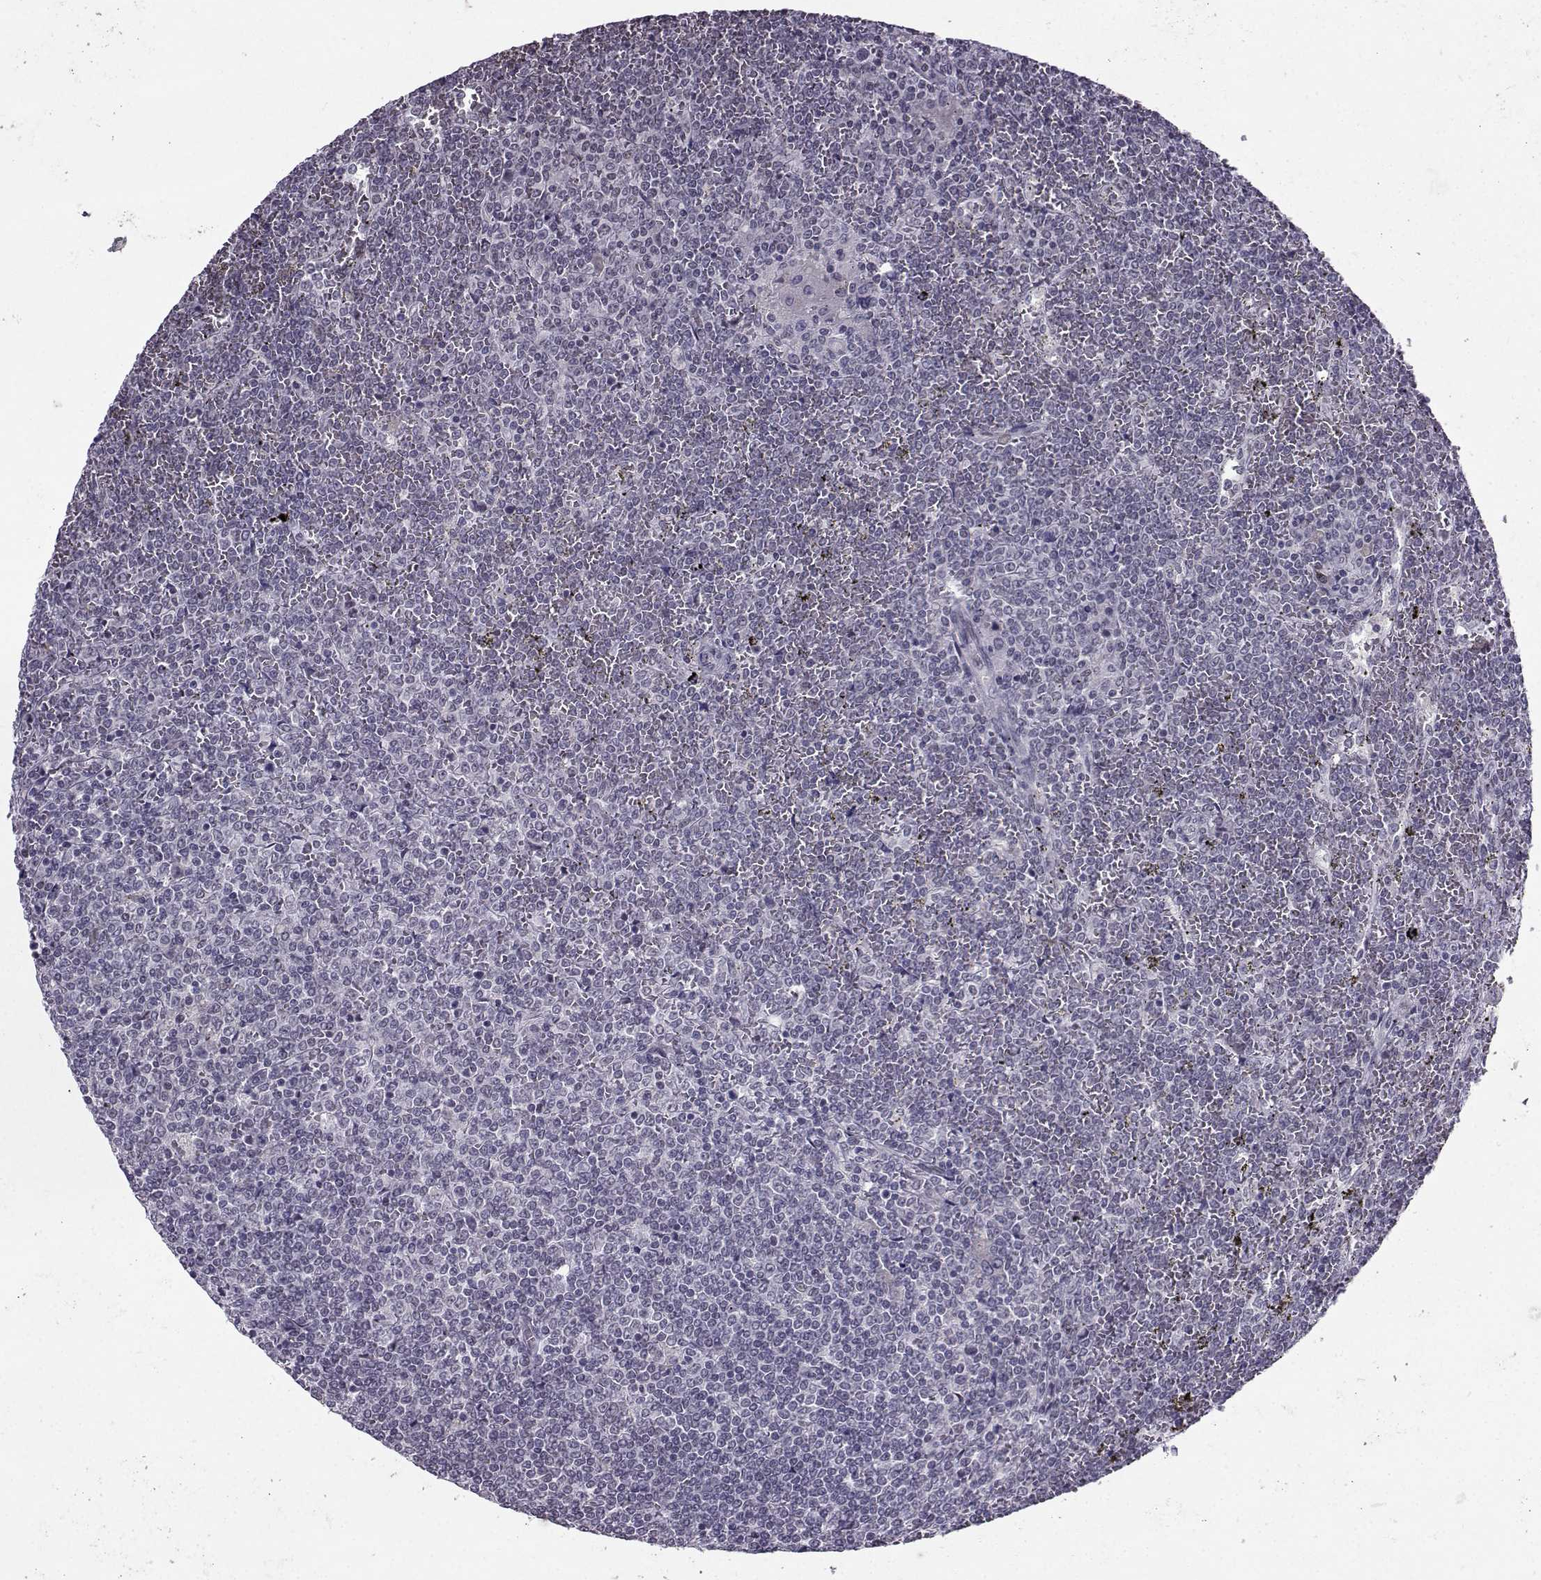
{"staining": {"intensity": "negative", "quantity": "none", "location": "none"}, "tissue": "lymphoma", "cell_type": "Tumor cells", "image_type": "cancer", "snomed": [{"axis": "morphology", "description": "Malignant lymphoma, non-Hodgkin's type, Low grade"}, {"axis": "topography", "description": "Spleen"}], "caption": "Tumor cells show no significant protein expression in lymphoma. The staining is performed using DAB brown chromogen with nuclei counter-stained in using hematoxylin.", "gene": "LIN28A", "patient": {"sex": "female", "age": 19}}